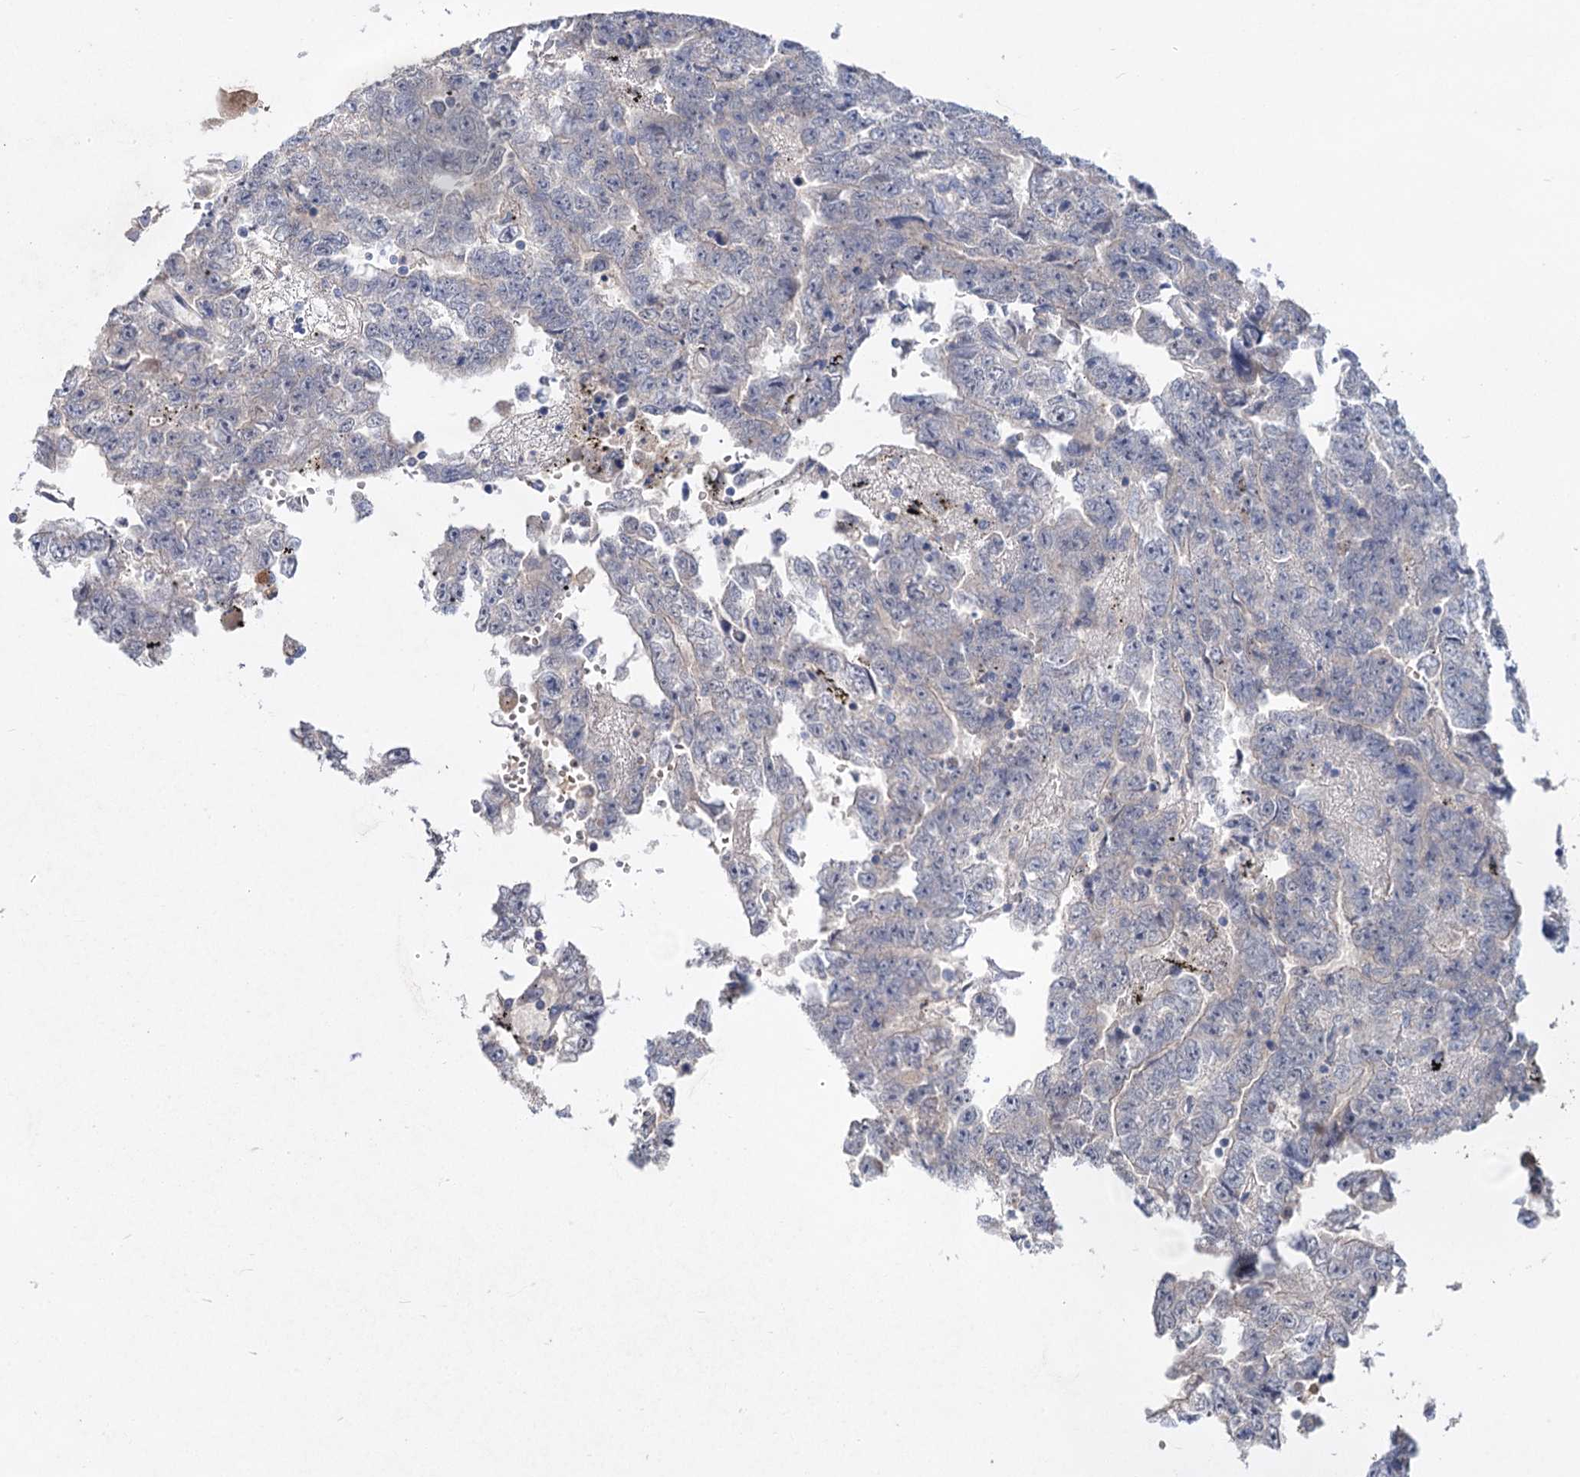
{"staining": {"intensity": "negative", "quantity": "none", "location": "none"}, "tissue": "testis cancer", "cell_type": "Tumor cells", "image_type": "cancer", "snomed": [{"axis": "morphology", "description": "Carcinoma, Embryonal, NOS"}, {"axis": "topography", "description": "Testis"}], "caption": "Testis cancer (embryonal carcinoma) was stained to show a protein in brown. There is no significant expression in tumor cells.", "gene": "ATP4A", "patient": {"sex": "male", "age": 25}}